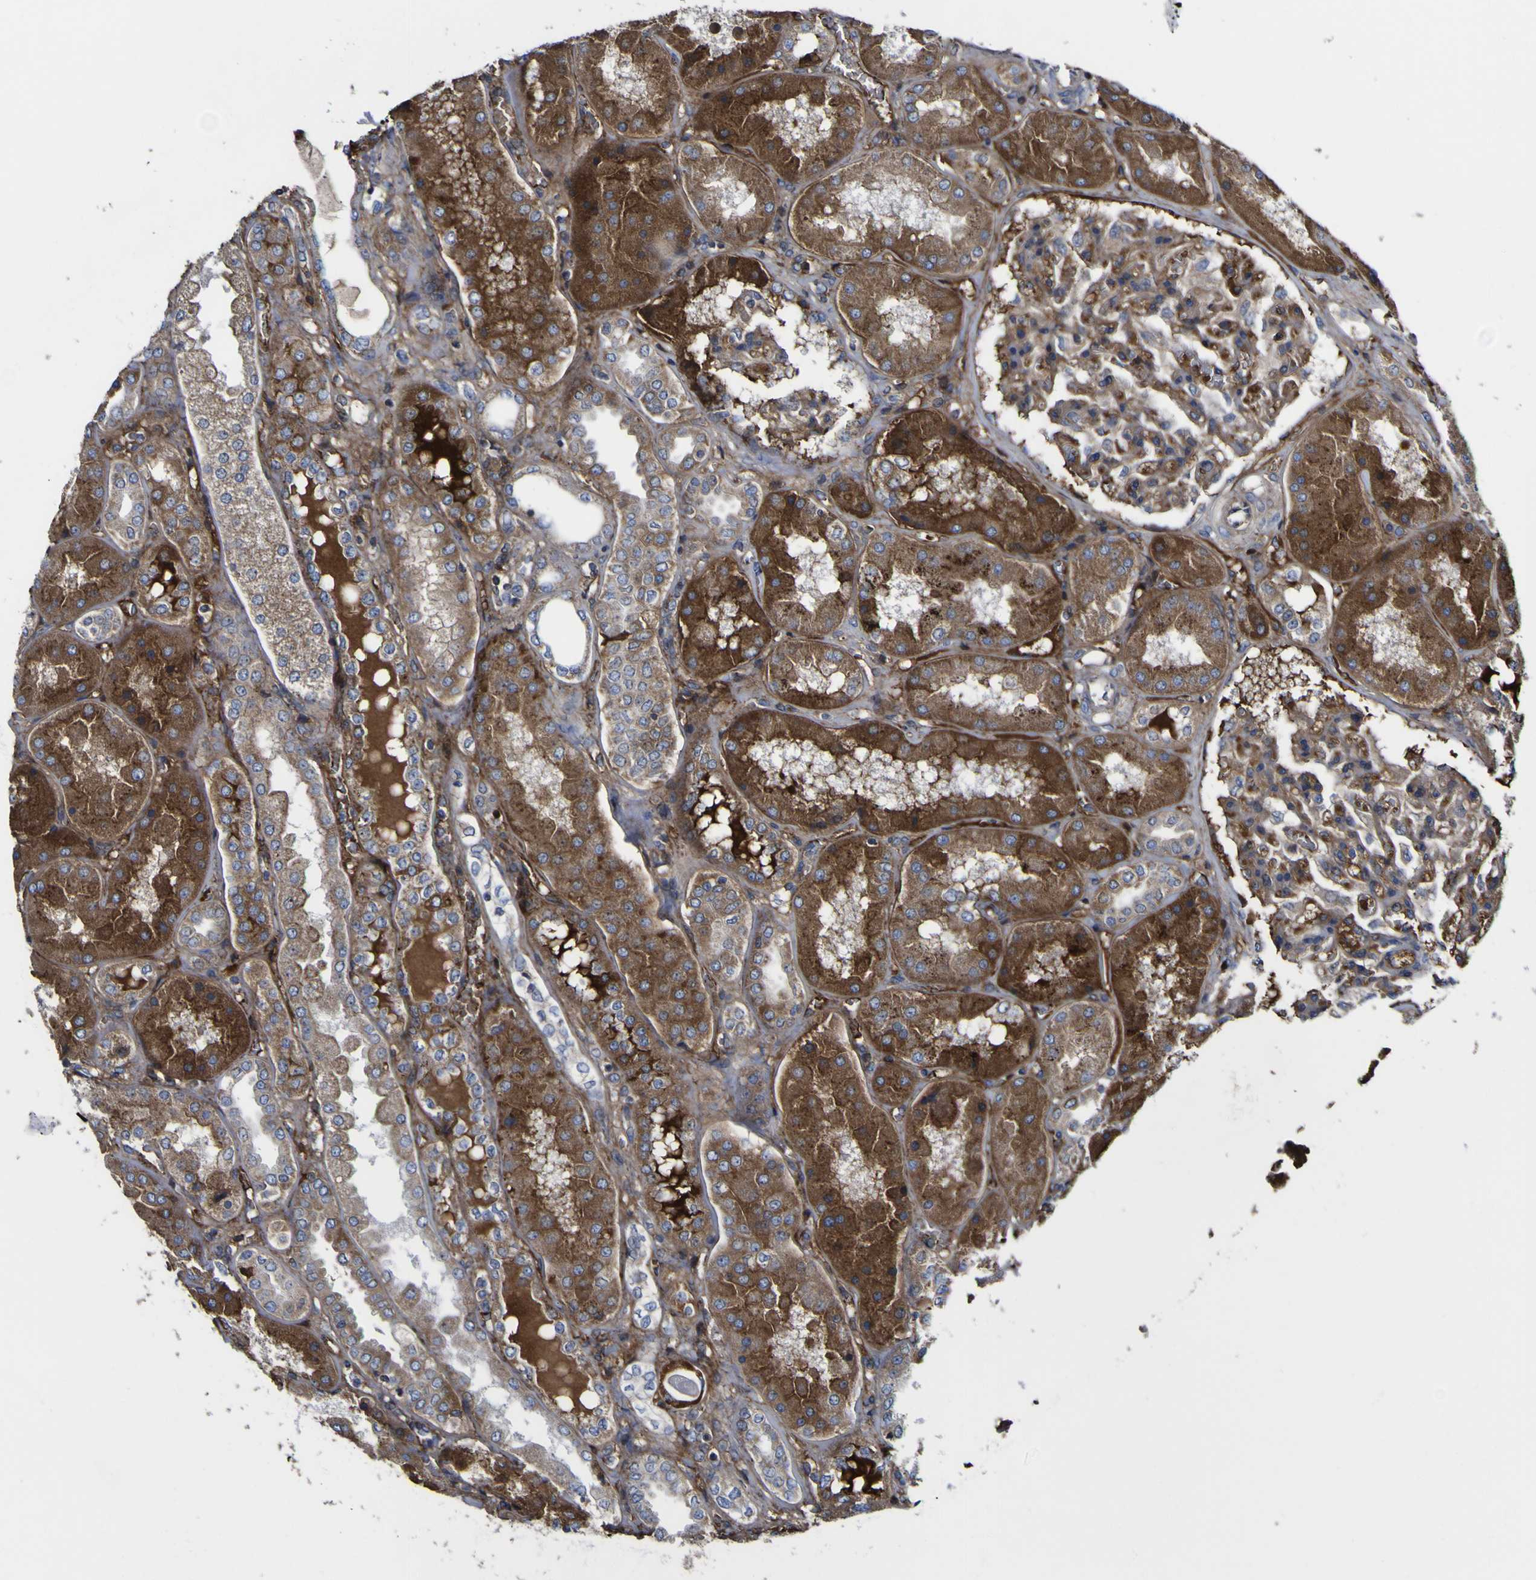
{"staining": {"intensity": "moderate", "quantity": ">75%", "location": "cytoplasmic/membranous"}, "tissue": "kidney", "cell_type": "Cells in glomeruli", "image_type": "normal", "snomed": [{"axis": "morphology", "description": "Normal tissue, NOS"}, {"axis": "topography", "description": "Kidney"}], "caption": "The image exhibits a brown stain indicating the presence of a protein in the cytoplasmic/membranous of cells in glomeruli in kidney. (DAB (3,3'-diaminobenzidine) IHC, brown staining for protein, blue staining for nuclei).", "gene": "CCDC90B", "patient": {"sex": "female", "age": 56}}